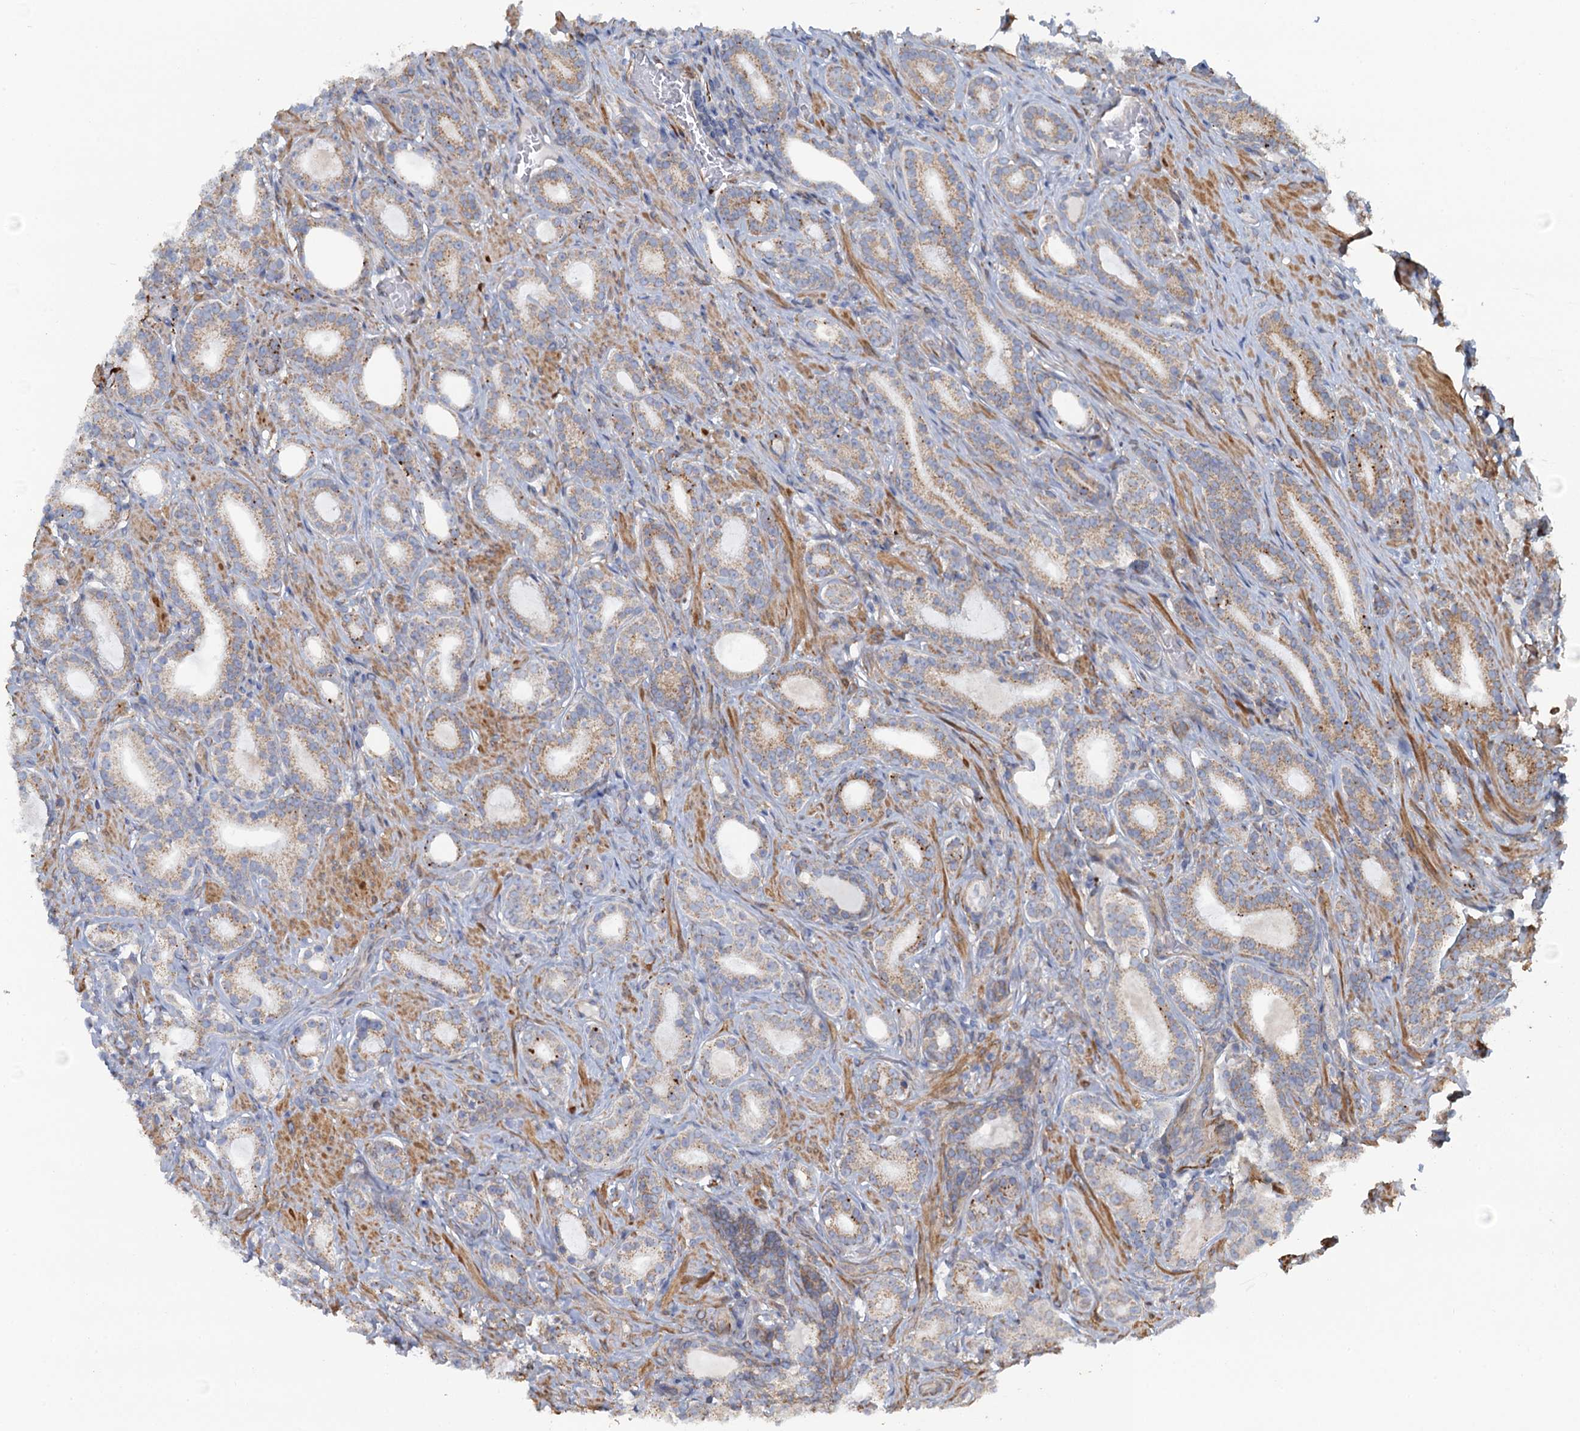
{"staining": {"intensity": "weak", "quantity": ">75%", "location": "cytoplasmic/membranous"}, "tissue": "prostate cancer", "cell_type": "Tumor cells", "image_type": "cancer", "snomed": [{"axis": "morphology", "description": "Adenocarcinoma, Low grade"}, {"axis": "topography", "description": "Prostate"}], "caption": "Immunohistochemical staining of human low-grade adenocarcinoma (prostate) shows low levels of weak cytoplasmic/membranous protein positivity in about >75% of tumor cells.", "gene": "POGLUT3", "patient": {"sex": "male", "age": 71}}